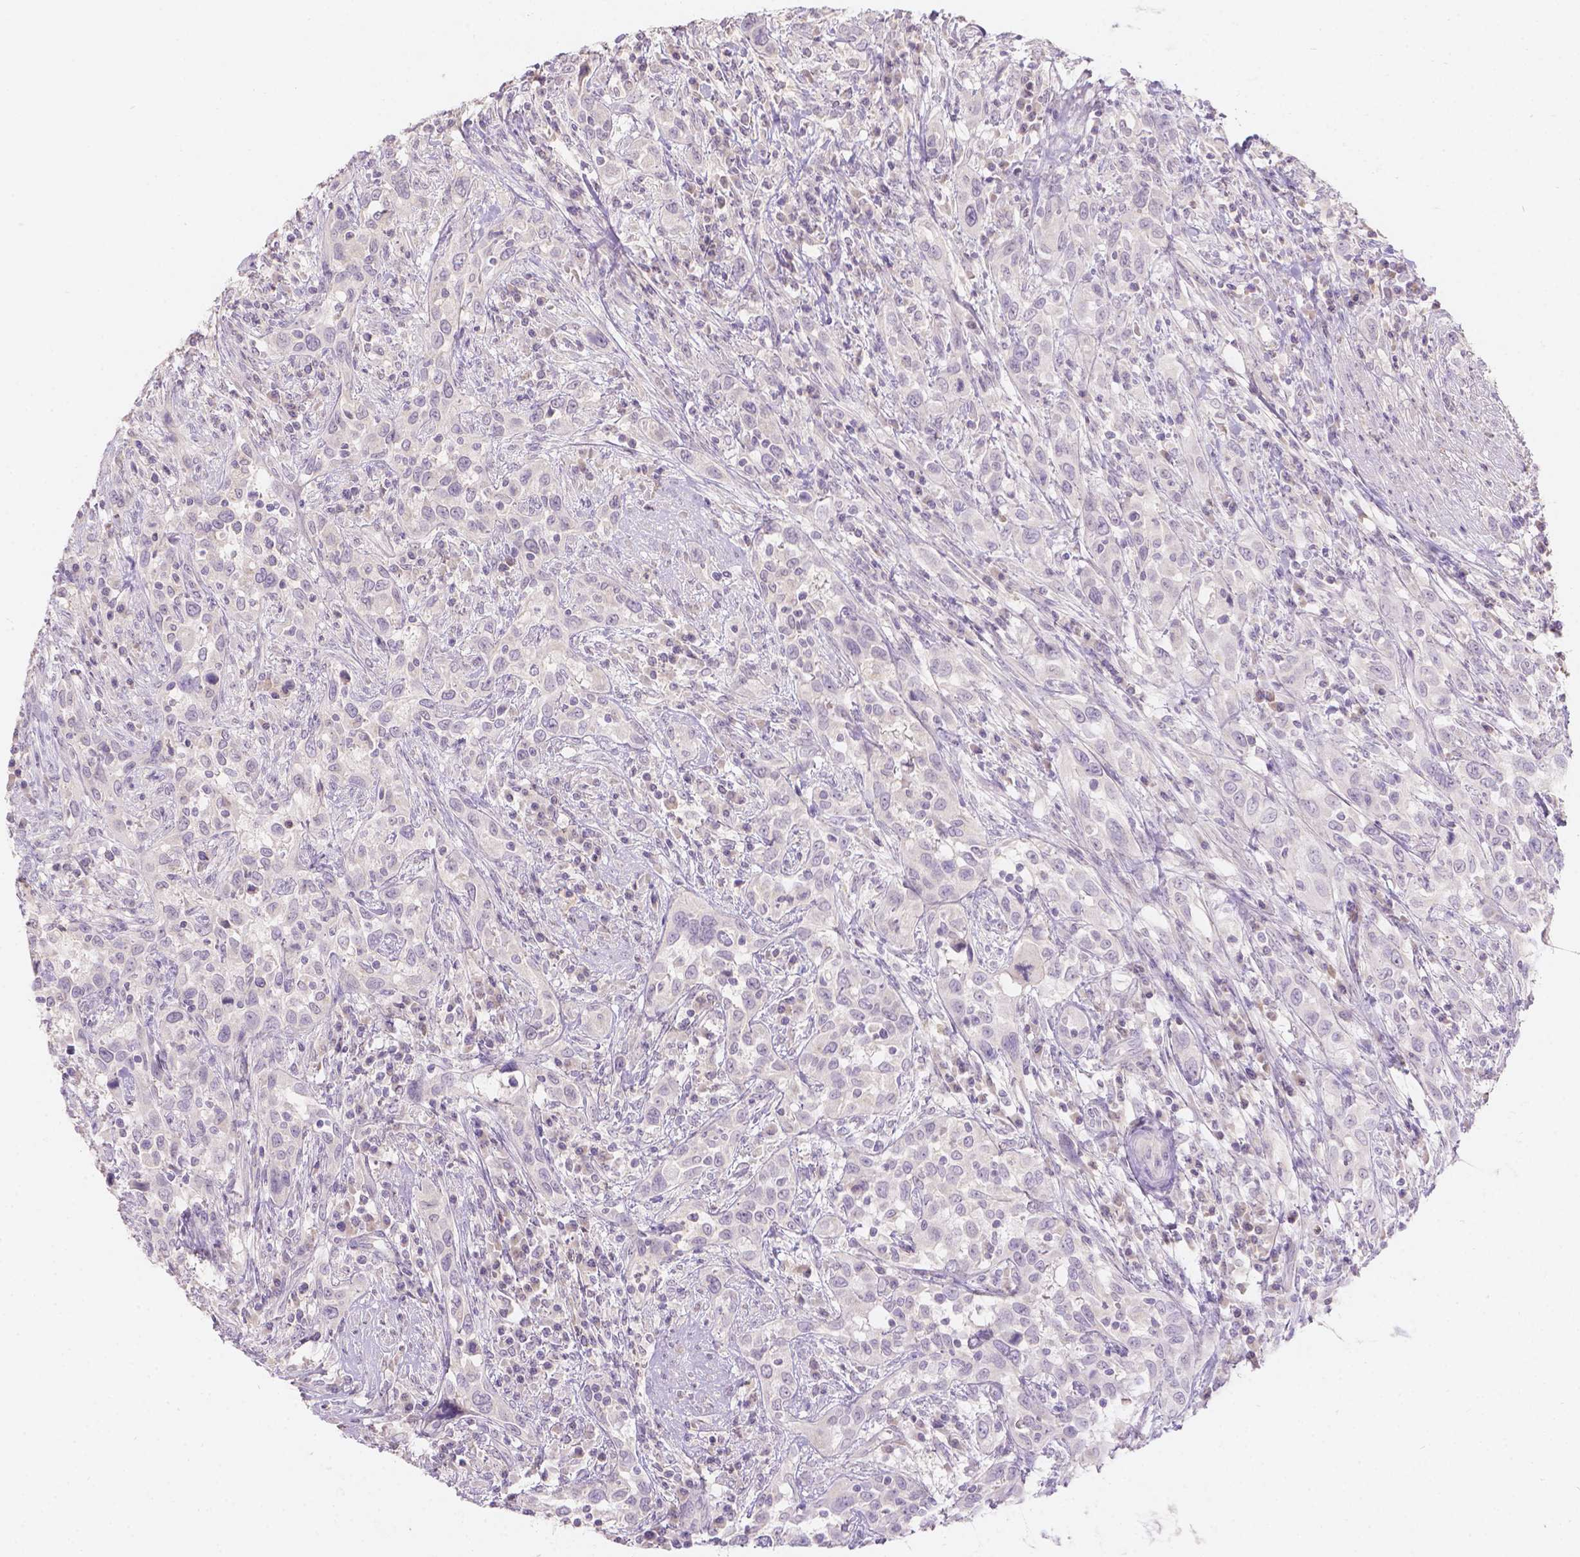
{"staining": {"intensity": "negative", "quantity": "none", "location": "none"}, "tissue": "urothelial cancer", "cell_type": "Tumor cells", "image_type": "cancer", "snomed": [{"axis": "morphology", "description": "Urothelial carcinoma, NOS"}, {"axis": "morphology", "description": "Urothelial carcinoma, High grade"}, {"axis": "topography", "description": "Urinary bladder"}], "caption": "Immunohistochemical staining of human urothelial cancer displays no significant staining in tumor cells.", "gene": "DCAF4L1", "patient": {"sex": "female", "age": 64}}